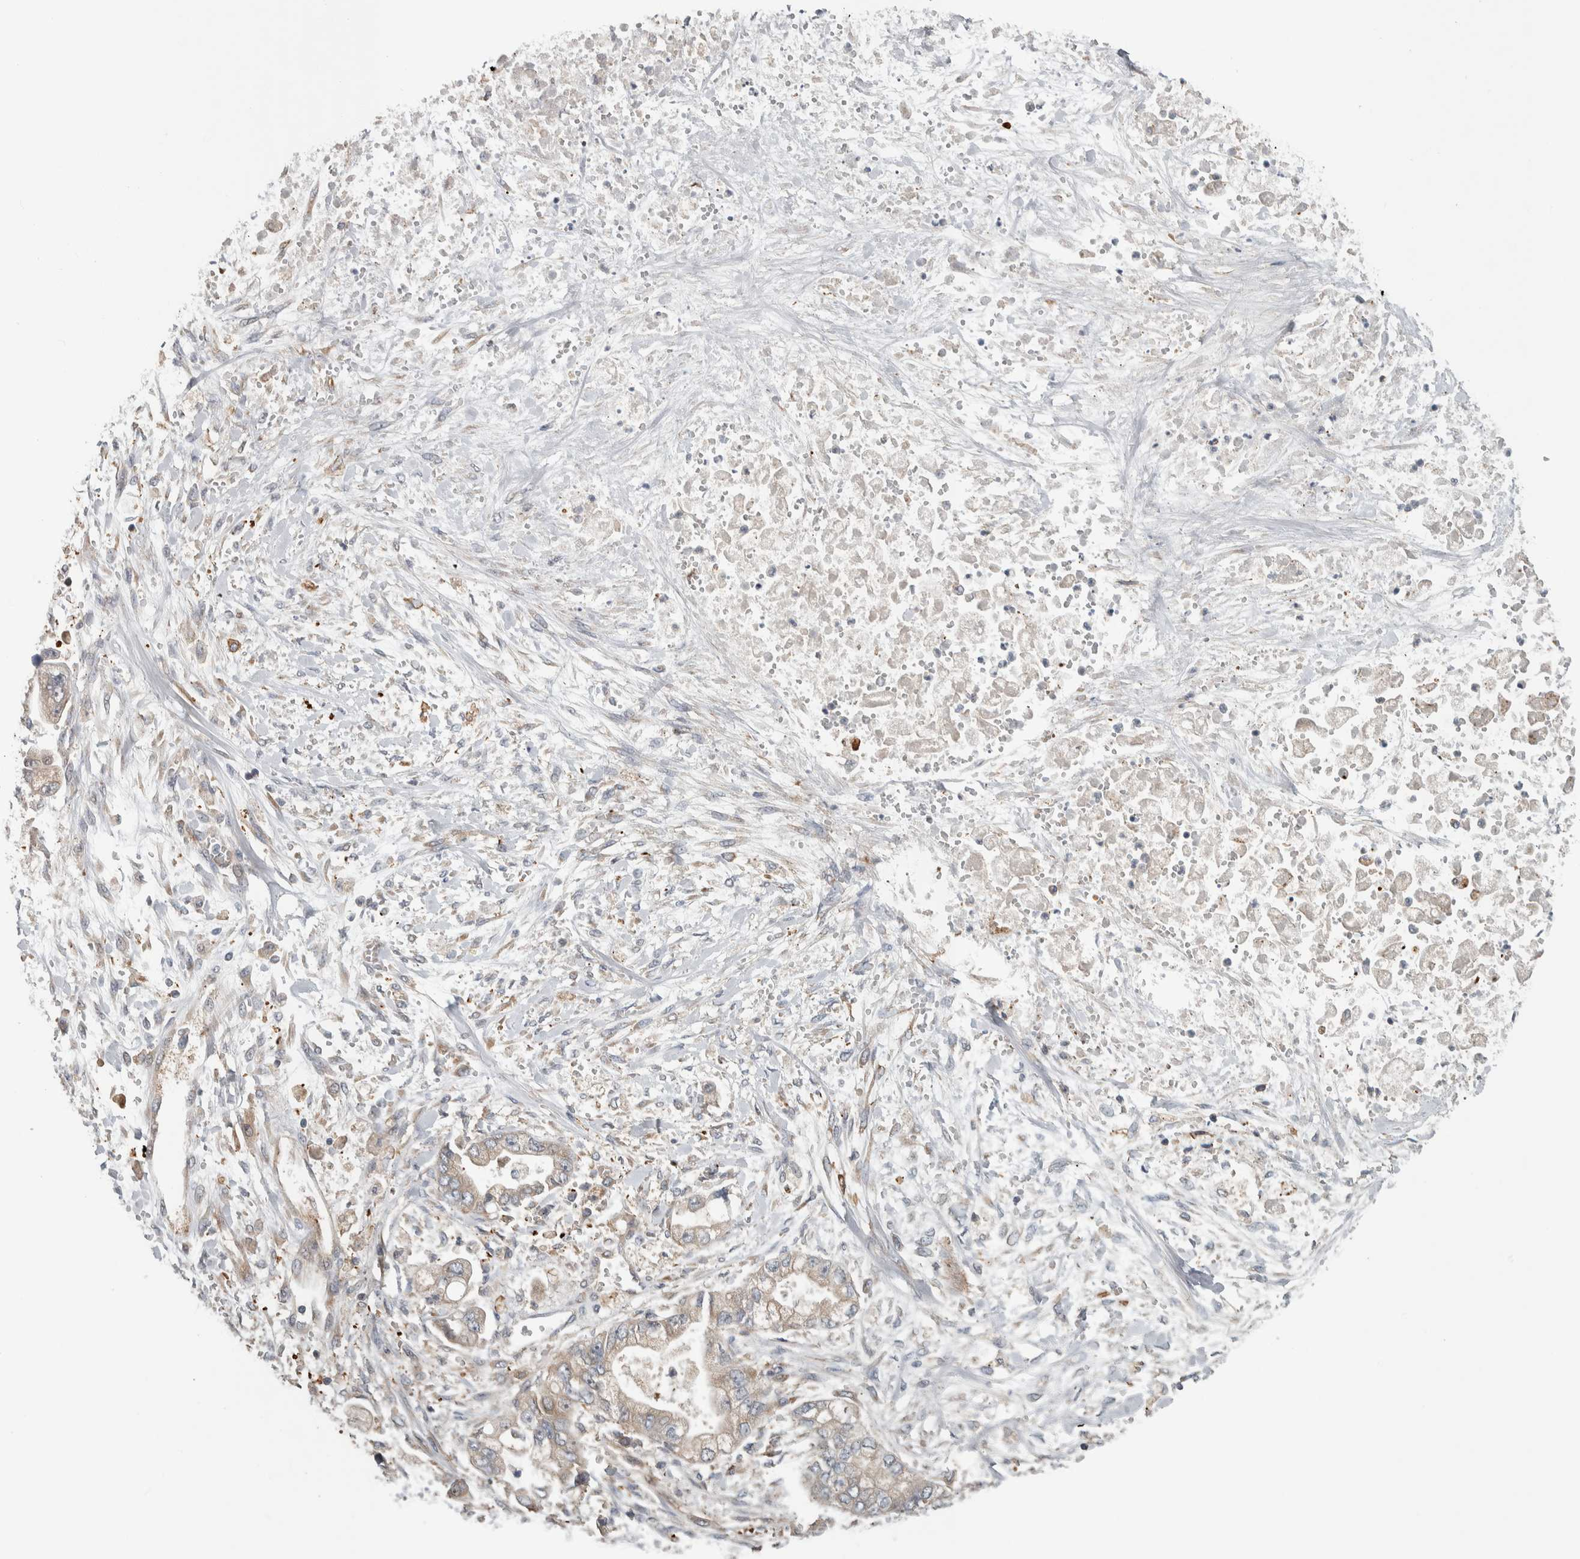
{"staining": {"intensity": "negative", "quantity": "none", "location": "none"}, "tissue": "stomach cancer", "cell_type": "Tumor cells", "image_type": "cancer", "snomed": [{"axis": "morphology", "description": "Normal tissue, NOS"}, {"axis": "morphology", "description": "Adenocarcinoma, NOS"}, {"axis": "topography", "description": "Stomach"}], "caption": "This is an immunohistochemistry photomicrograph of stomach cancer. There is no positivity in tumor cells.", "gene": "TBC1D31", "patient": {"sex": "male", "age": 62}}